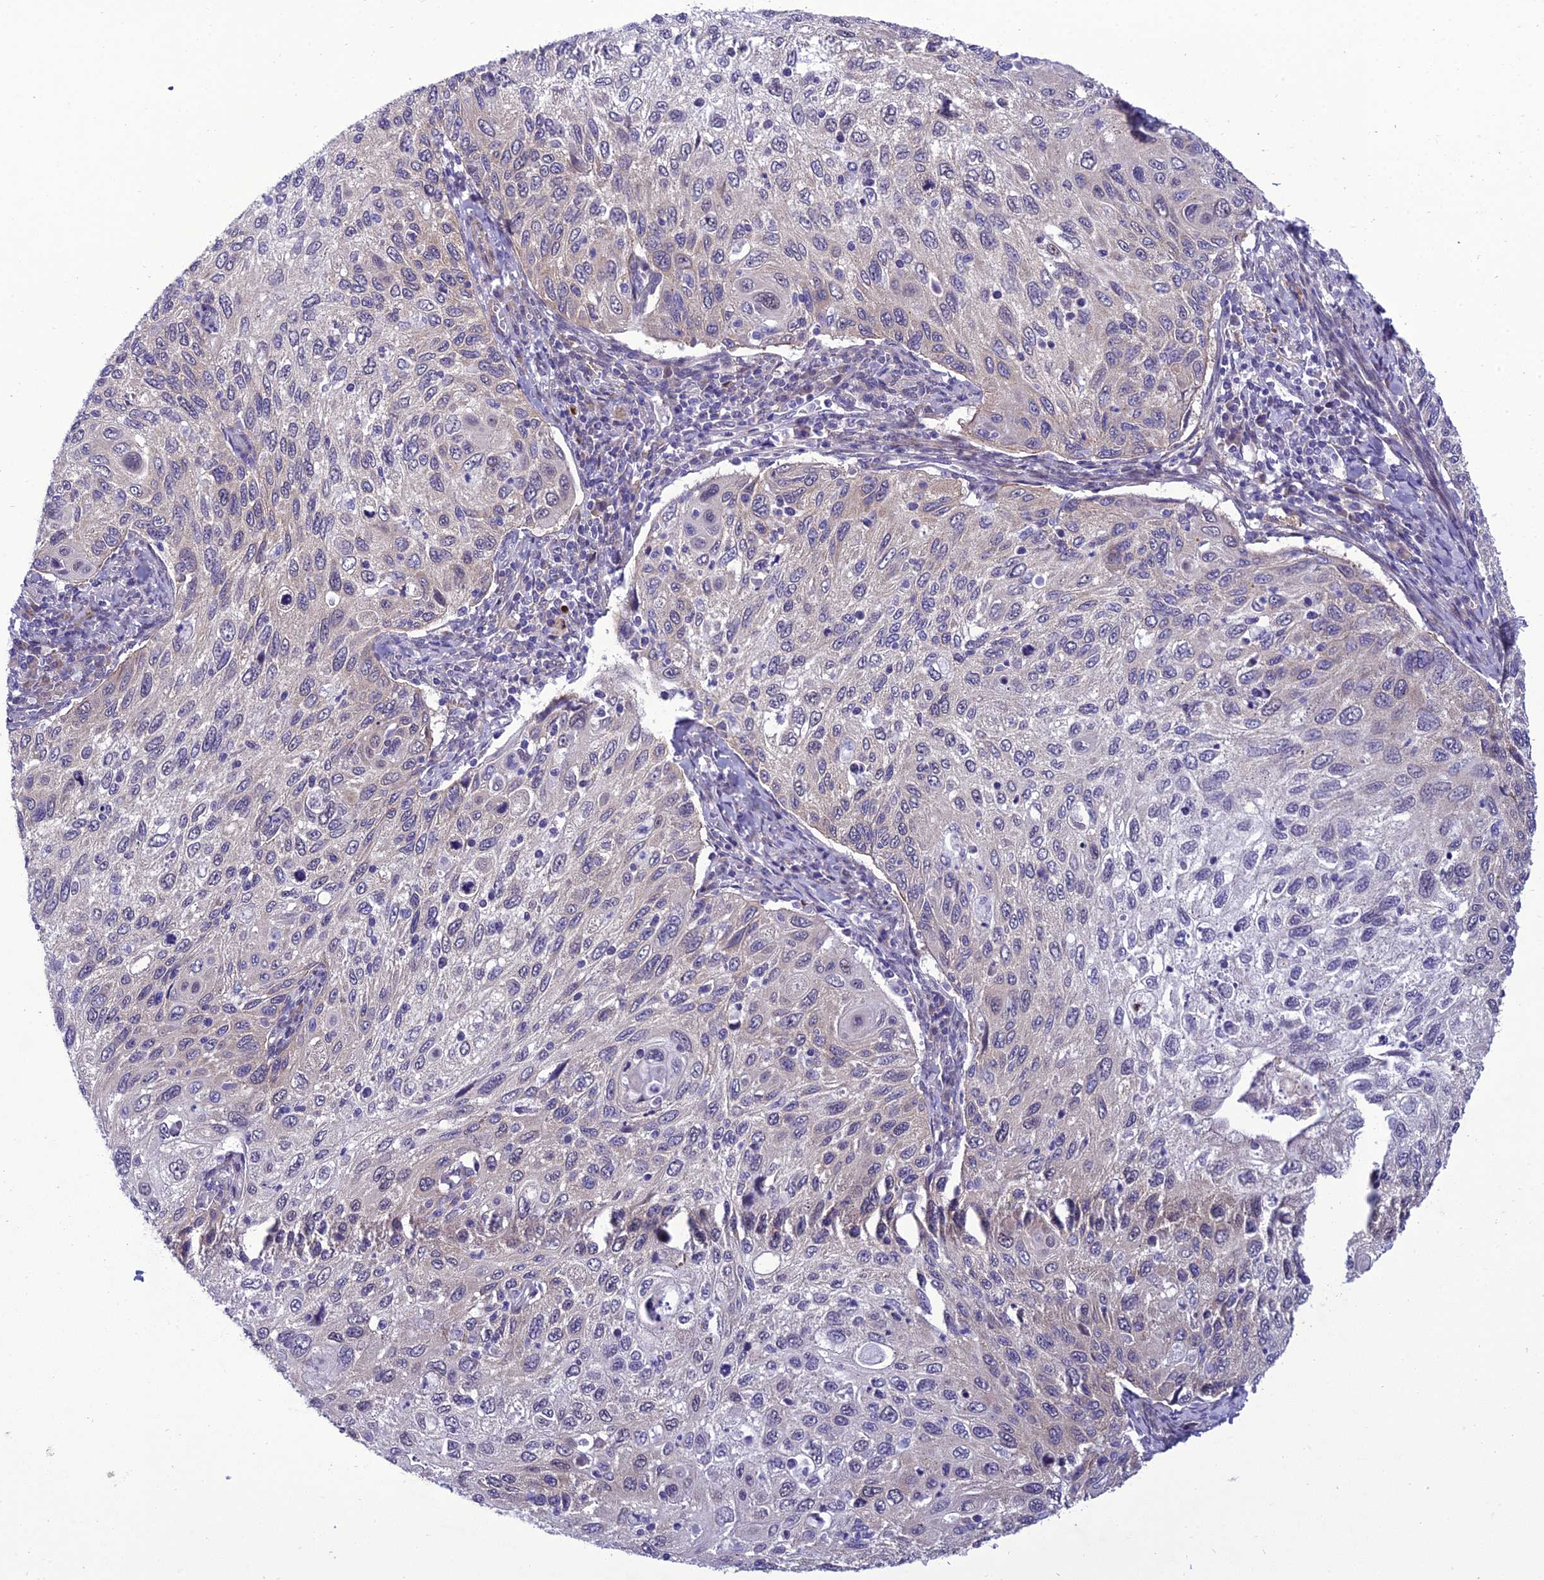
{"staining": {"intensity": "negative", "quantity": "none", "location": "none"}, "tissue": "cervical cancer", "cell_type": "Tumor cells", "image_type": "cancer", "snomed": [{"axis": "morphology", "description": "Squamous cell carcinoma, NOS"}, {"axis": "topography", "description": "Cervix"}], "caption": "Human cervical squamous cell carcinoma stained for a protein using IHC reveals no staining in tumor cells.", "gene": "GAB4", "patient": {"sex": "female", "age": 70}}